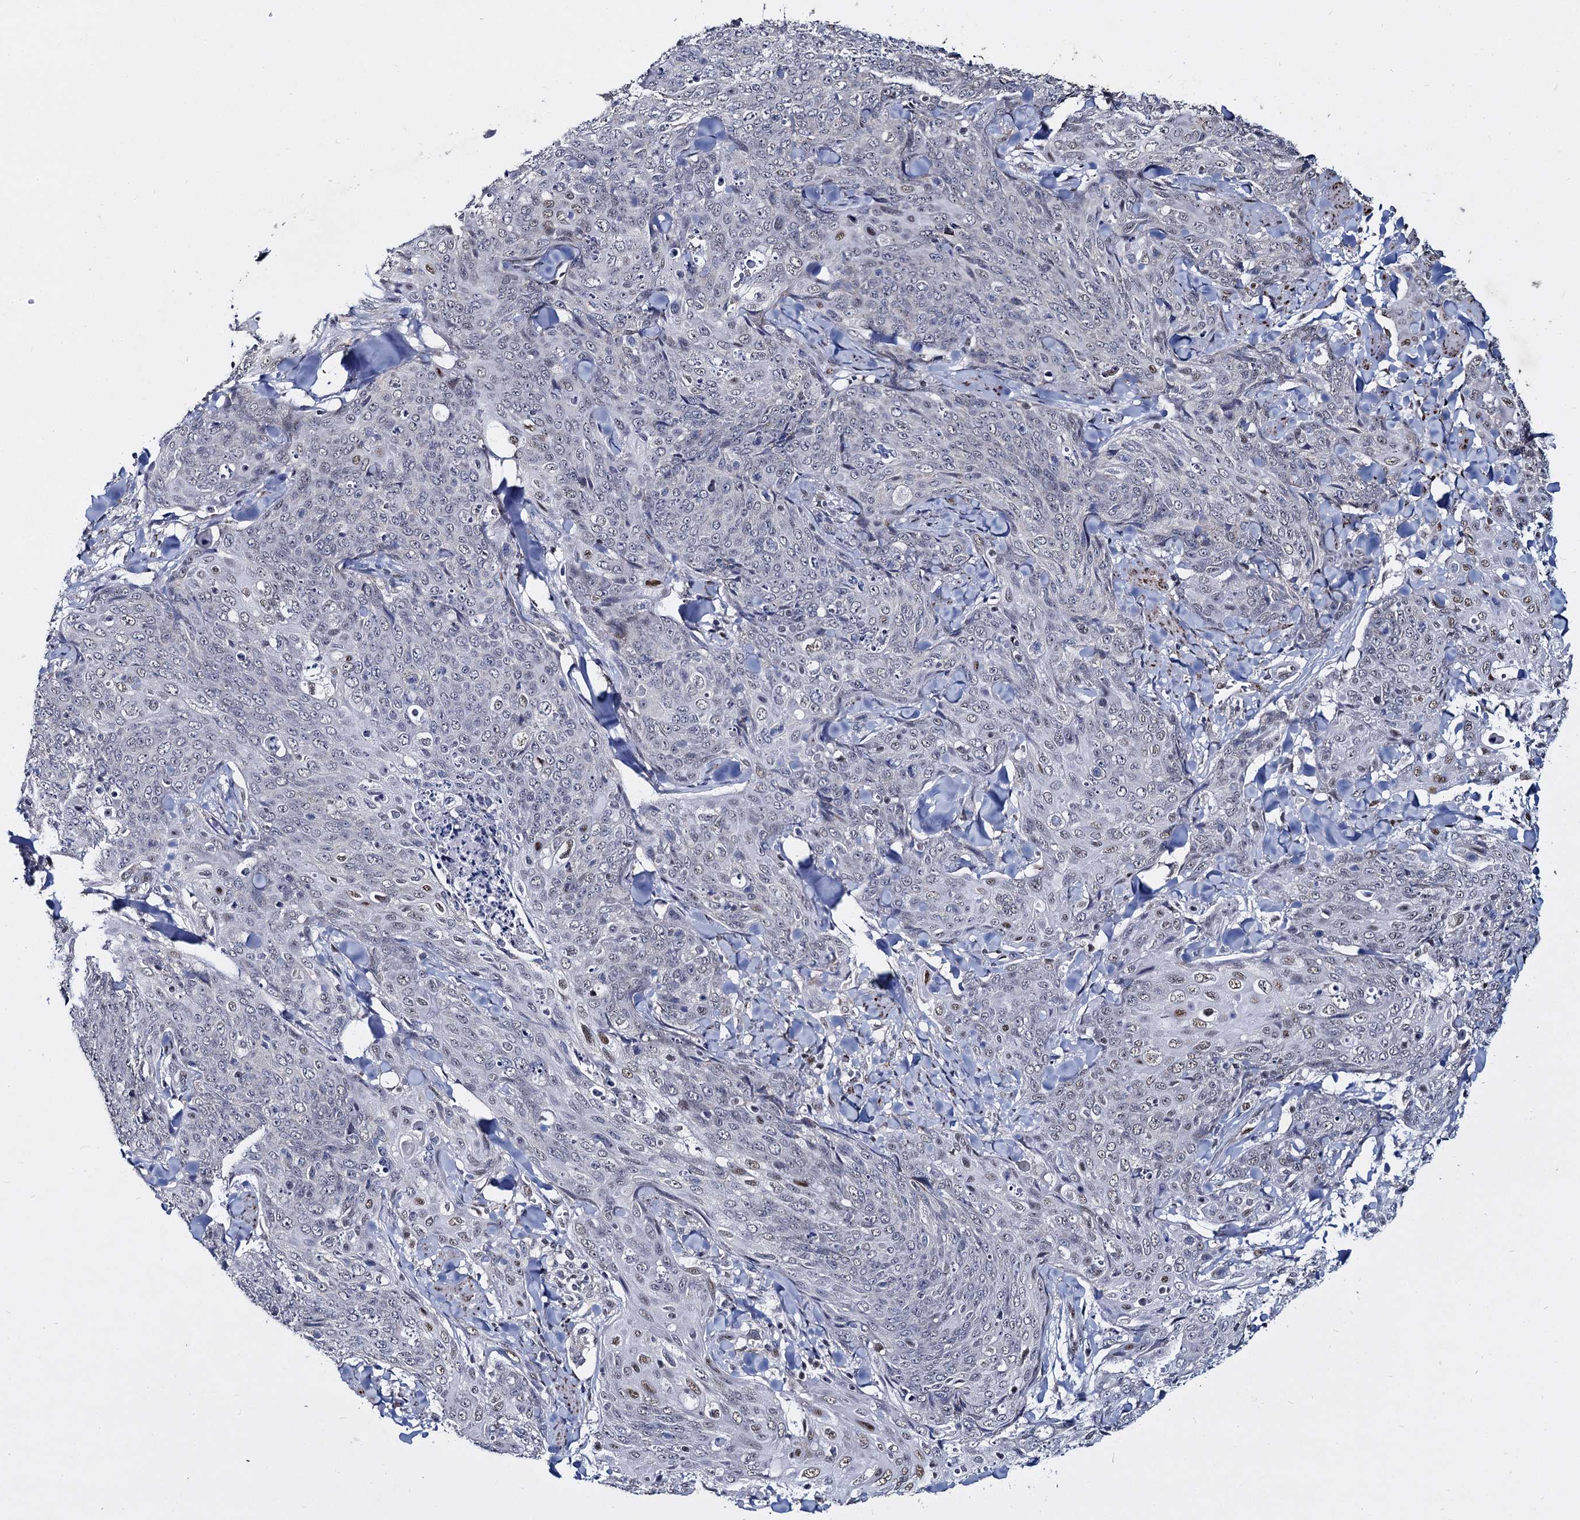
{"staining": {"intensity": "negative", "quantity": "none", "location": "none"}, "tissue": "skin cancer", "cell_type": "Tumor cells", "image_type": "cancer", "snomed": [{"axis": "morphology", "description": "Squamous cell carcinoma, NOS"}, {"axis": "topography", "description": "Skin"}, {"axis": "topography", "description": "Vulva"}], "caption": "IHC of skin cancer (squamous cell carcinoma) shows no expression in tumor cells.", "gene": "RPUSD4", "patient": {"sex": "female", "age": 85}}